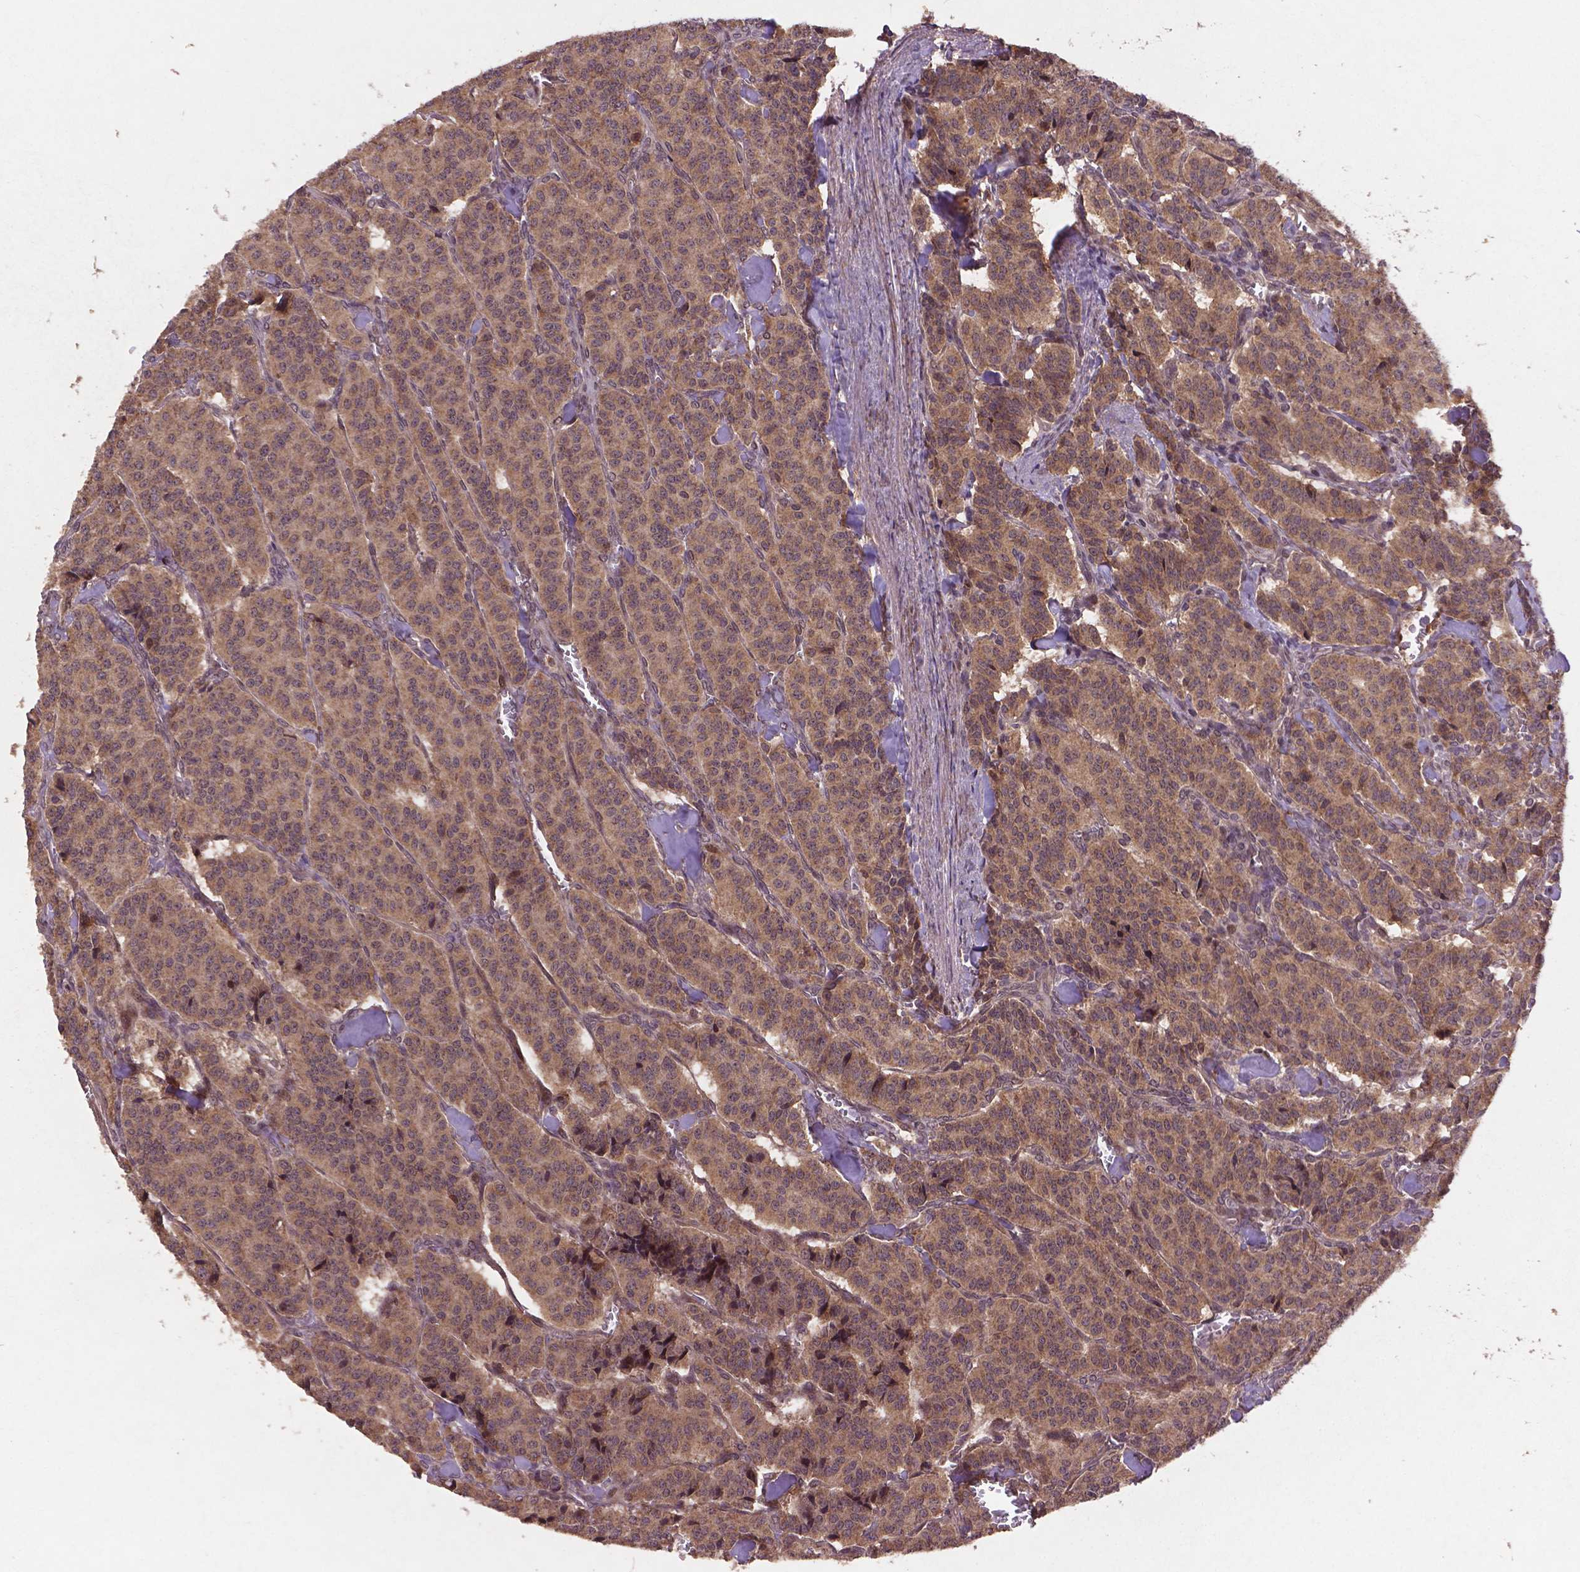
{"staining": {"intensity": "moderate", "quantity": ">75%", "location": "cytoplasmic/membranous"}, "tissue": "carcinoid", "cell_type": "Tumor cells", "image_type": "cancer", "snomed": [{"axis": "morphology", "description": "Normal tissue, NOS"}, {"axis": "morphology", "description": "Carcinoid, malignant, NOS"}, {"axis": "topography", "description": "Lung"}], "caption": "A brown stain highlights moderate cytoplasmic/membranous expression of a protein in human carcinoid tumor cells. (IHC, brightfield microscopy, high magnification).", "gene": "NIPAL2", "patient": {"sex": "female", "age": 46}}